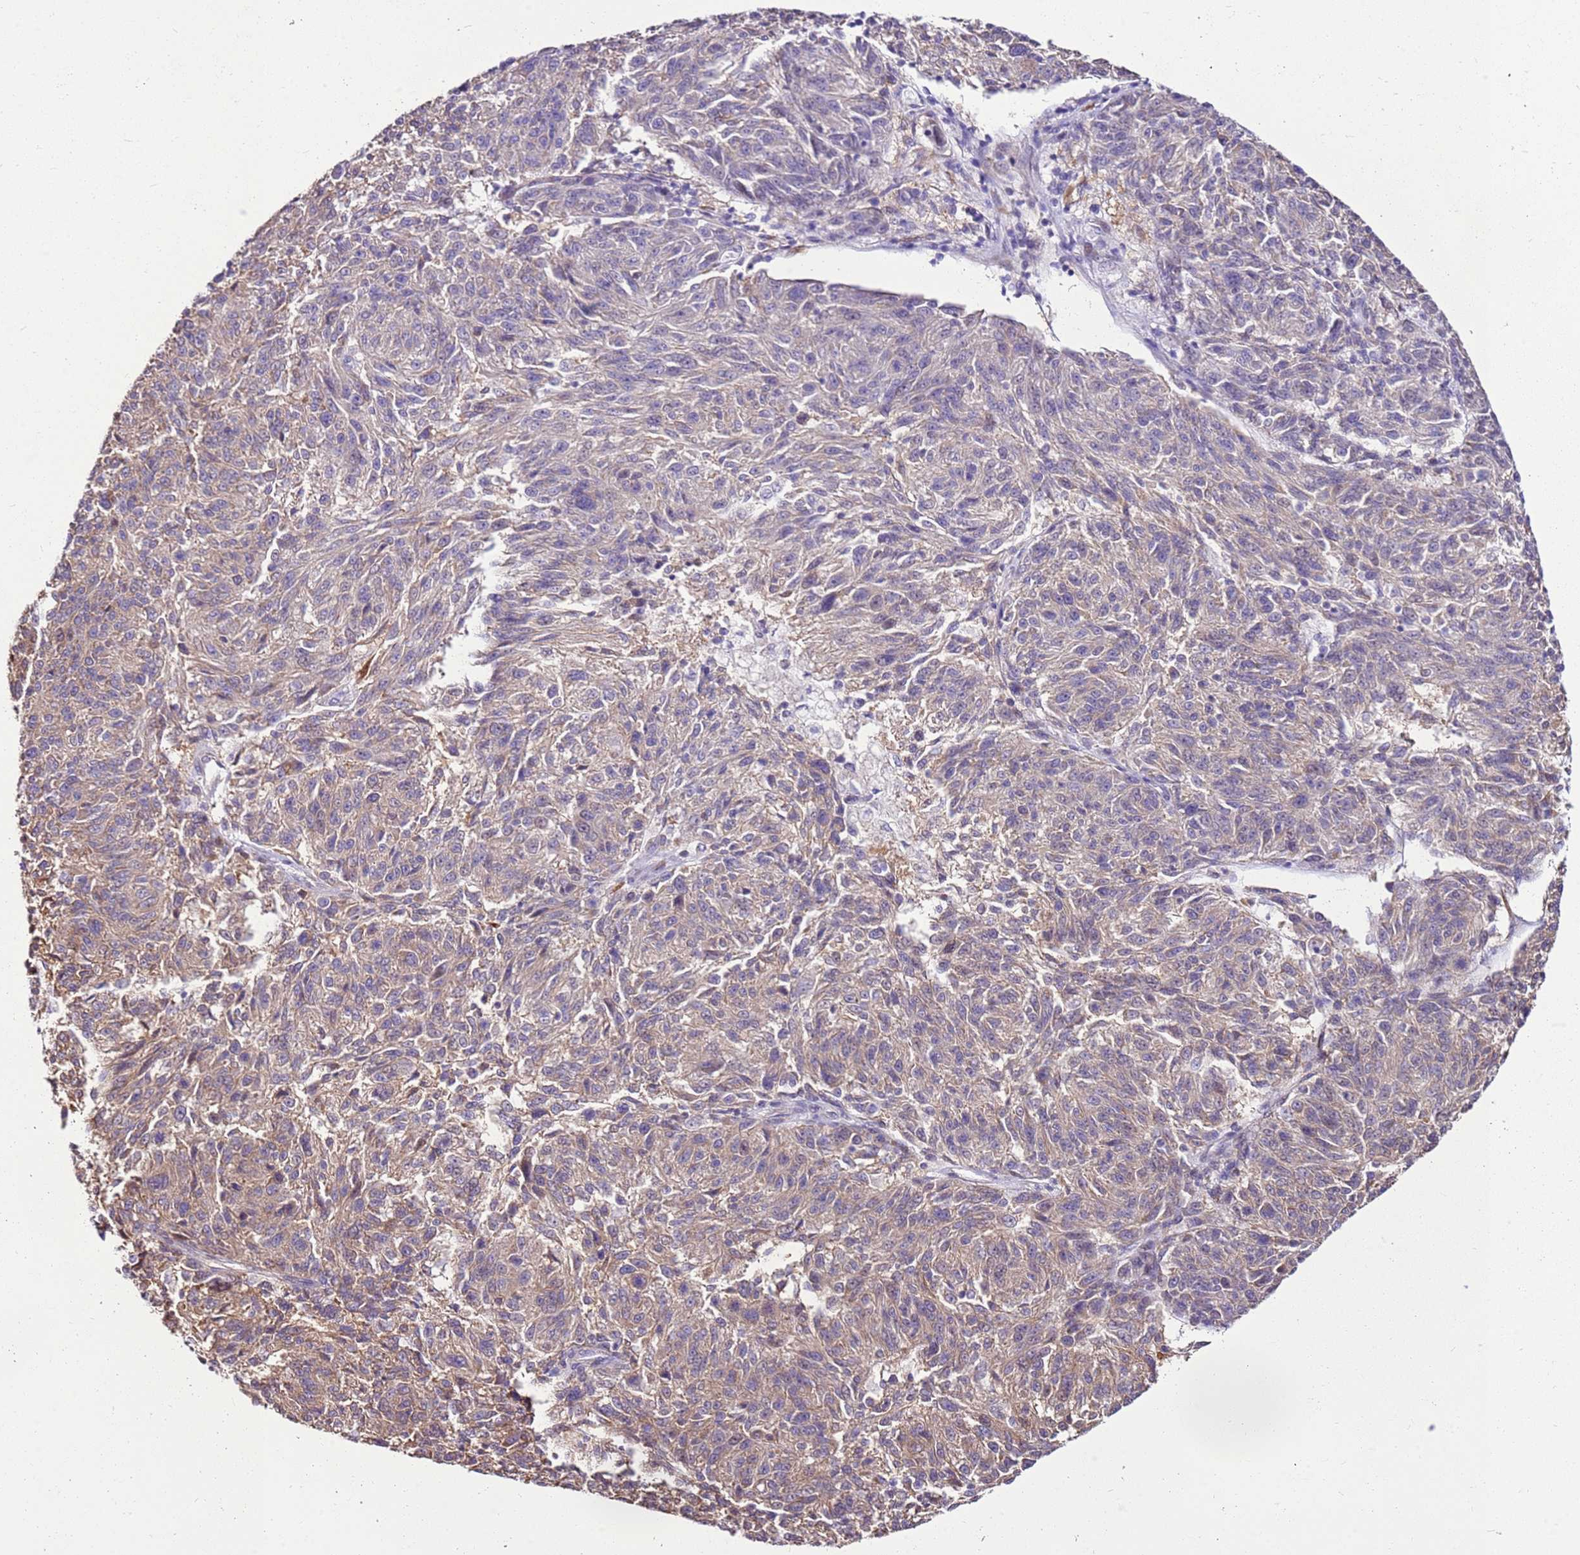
{"staining": {"intensity": "weak", "quantity": "25%-75%", "location": "cytoplasmic/membranous"}, "tissue": "melanoma", "cell_type": "Tumor cells", "image_type": "cancer", "snomed": [{"axis": "morphology", "description": "Malignant melanoma, NOS"}, {"axis": "topography", "description": "Skin"}], "caption": "Malignant melanoma was stained to show a protein in brown. There is low levels of weak cytoplasmic/membranous positivity in about 25%-75% of tumor cells.", "gene": "SLC38A5", "patient": {"sex": "male", "age": 53}}